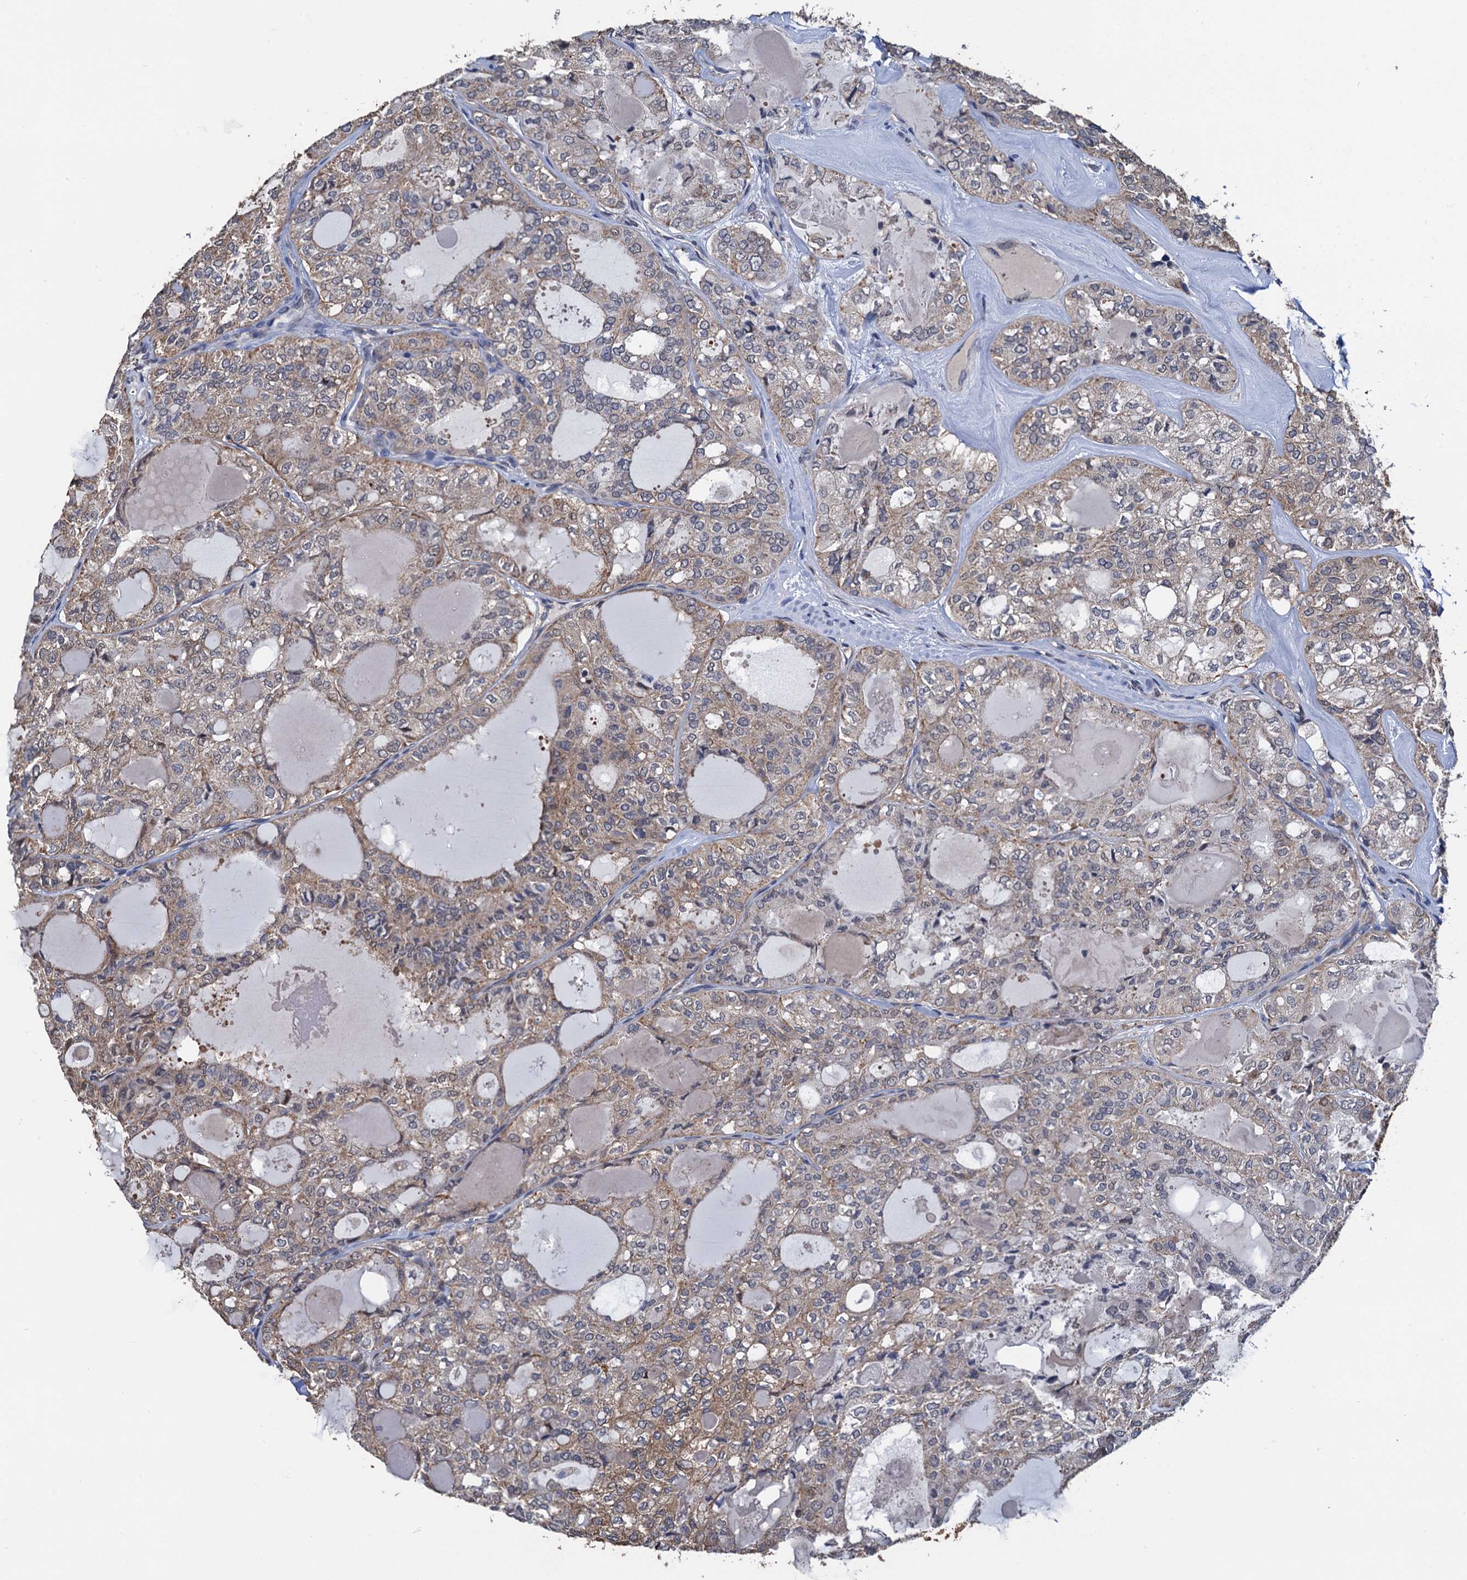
{"staining": {"intensity": "moderate", "quantity": "25%-75%", "location": "cytoplasmic/membranous"}, "tissue": "thyroid cancer", "cell_type": "Tumor cells", "image_type": "cancer", "snomed": [{"axis": "morphology", "description": "Follicular adenoma carcinoma, NOS"}, {"axis": "topography", "description": "Thyroid gland"}], "caption": "Moderate cytoplasmic/membranous protein expression is present in about 25%-75% of tumor cells in thyroid follicular adenoma carcinoma. (Stains: DAB (3,3'-diaminobenzidine) in brown, nuclei in blue, Microscopy: brightfield microscopy at high magnification).", "gene": "PTCD3", "patient": {"sex": "male", "age": 75}}